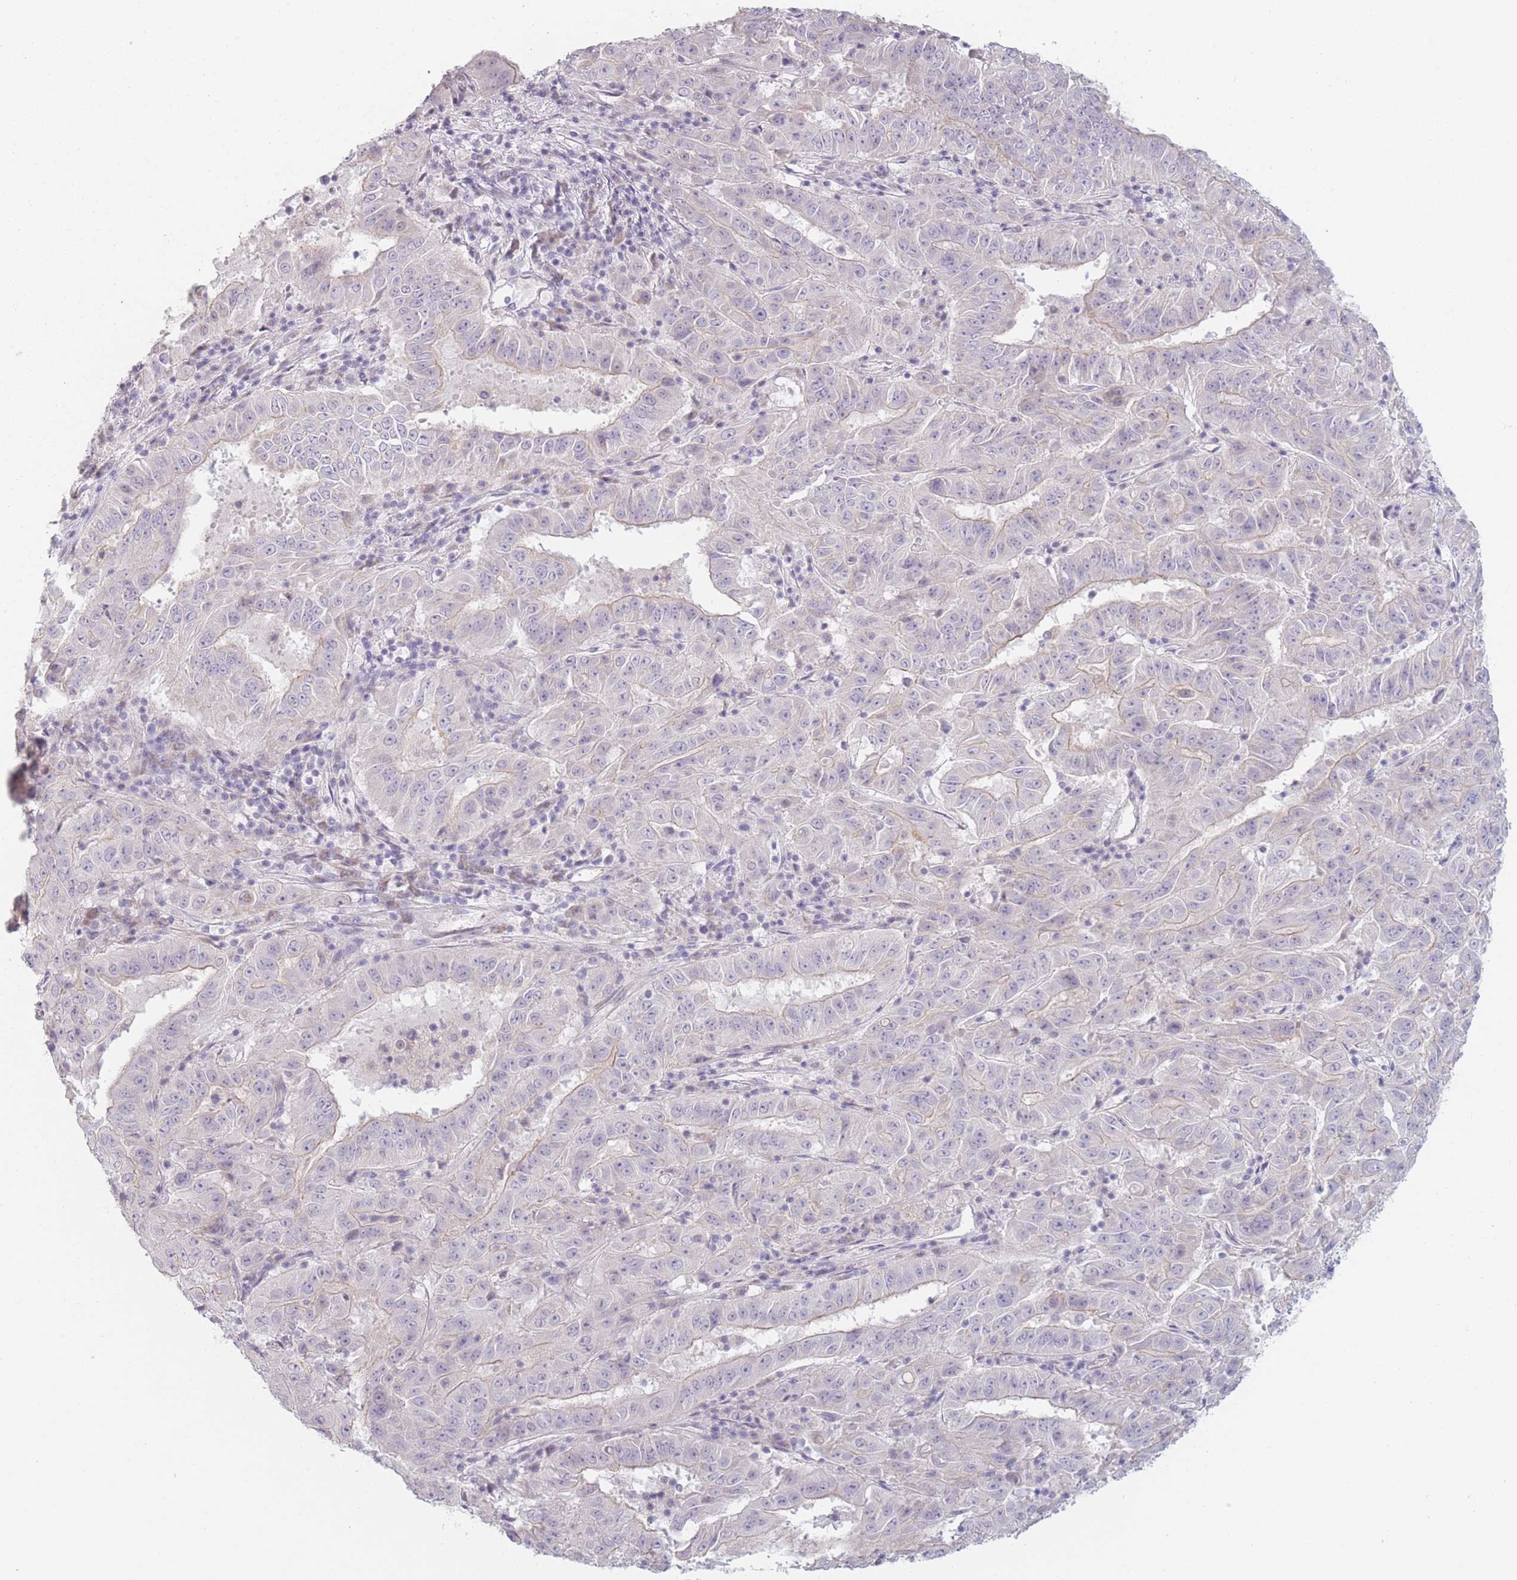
{"staining": {"intensity": "negative", "quantity": "none", "location": "none"}, "tissue": "pancreatic cancer", "cell_type": "Tumor cells", "image_type": "cancer", "snomed": [{"axis": "morphology", "description": "Adenocarcinoma, NOS"}, {"axis": "topography", "description": "Pancreas"}], "caption": "DAB (3,3'-diaminobenzidine) immunohistochemical staining of pancreatic cancer (adenocarcinoma) demonstrates no significant staining in tumor cells.", "gene": "RASL10B", "patient": {"sex": "male", "age": 63}}